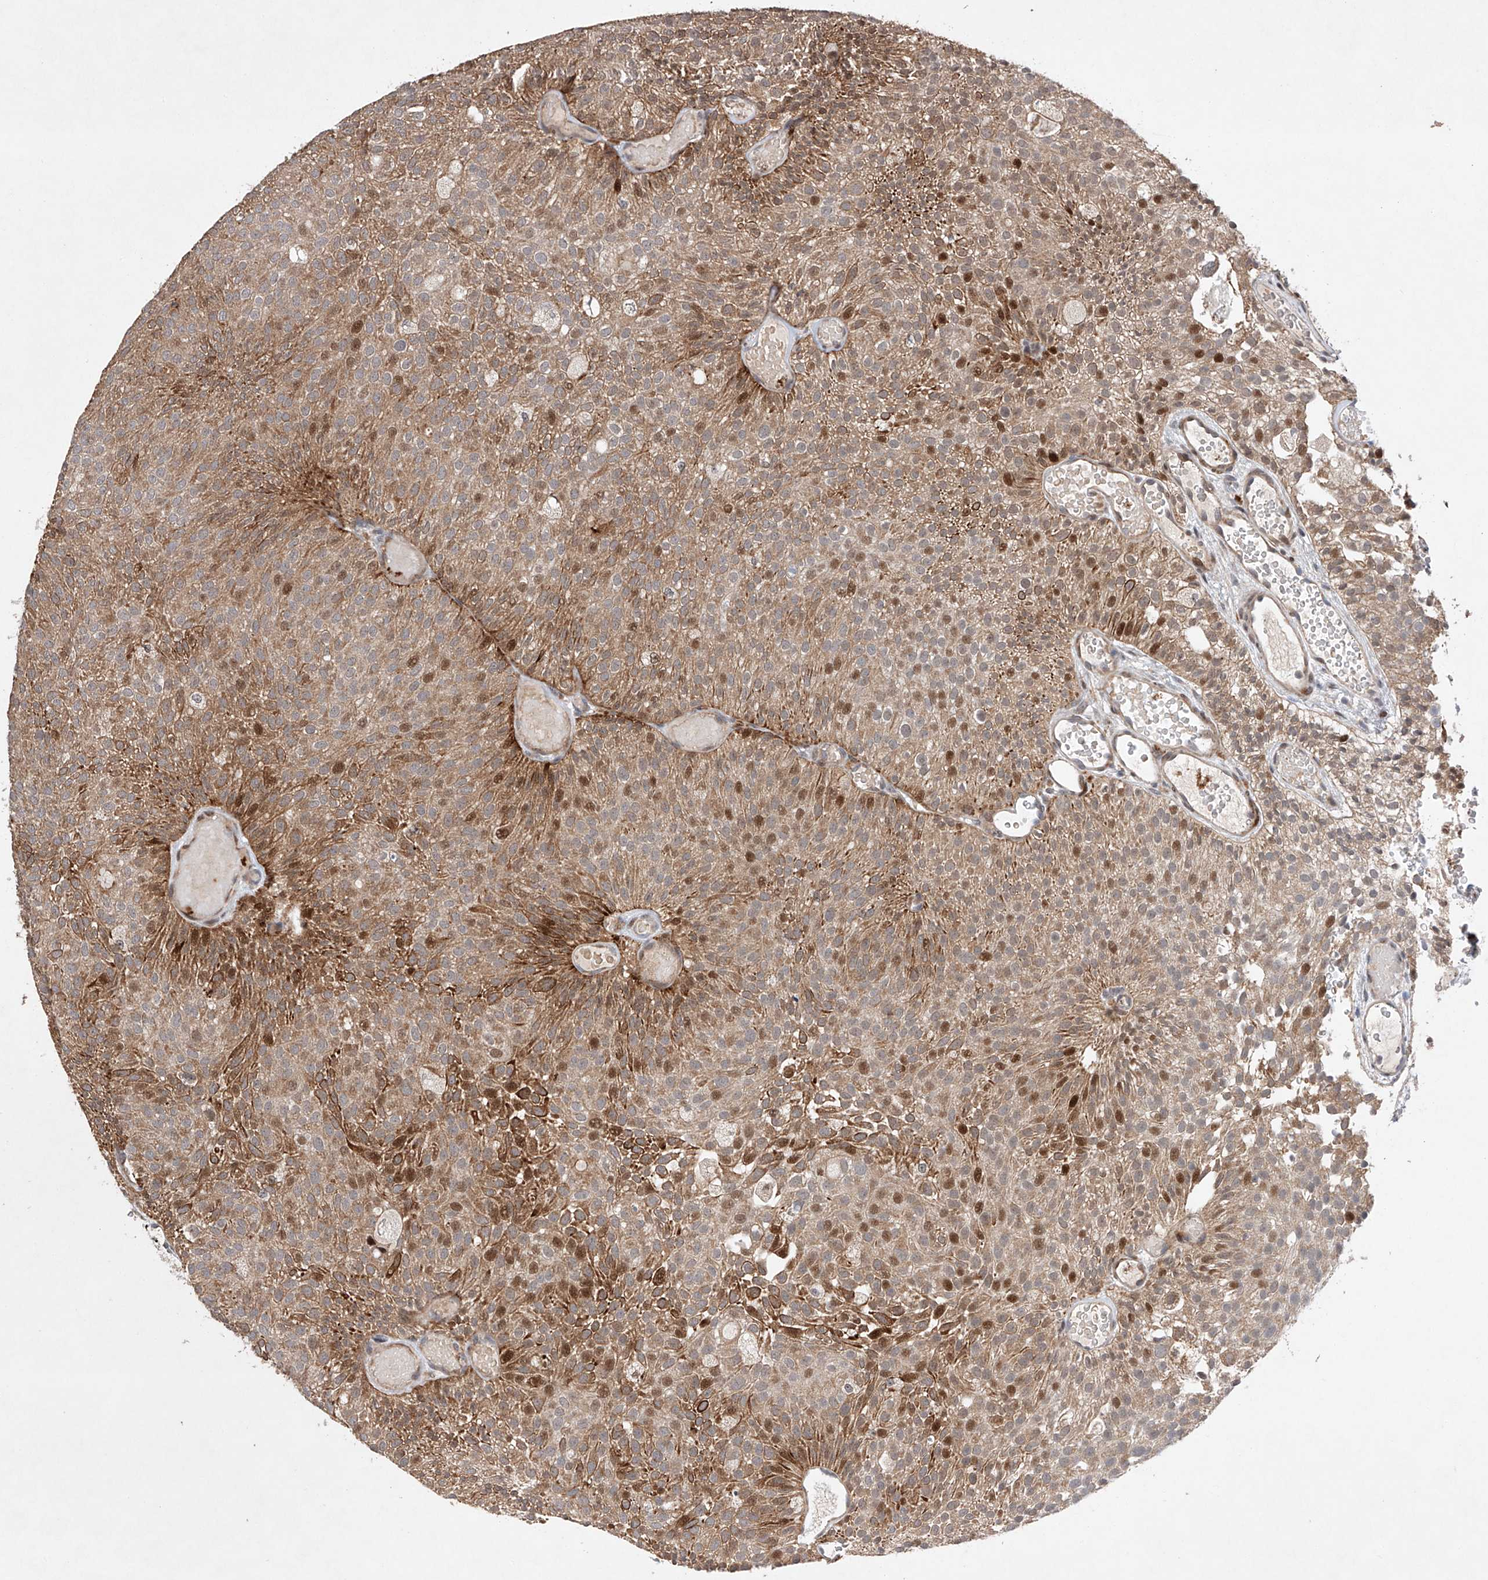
{"staining": {"intensity": "strong", "quantity": "<25%", "location": "cytoplasmic/membranous,nuclear"}, "tissue": "urothelial cancer", "cell_type": "Tumor cells", "image_type": "cancer", "snomed": [{"axis": "morphology", "description": "Urothelial carcinoma, Low grade"}, {"axis": "topography", "description": "Urinary bladder"}], "caption": "Immunohistochemistry (IHC) of human urothelial cancer exhibits medium levels of strong cytoplasmic/membranous and nuclear positivity in about <25% of tumor cells.", "gene": "AFG1L", "patient": {"sex": "male", "age": 78}}